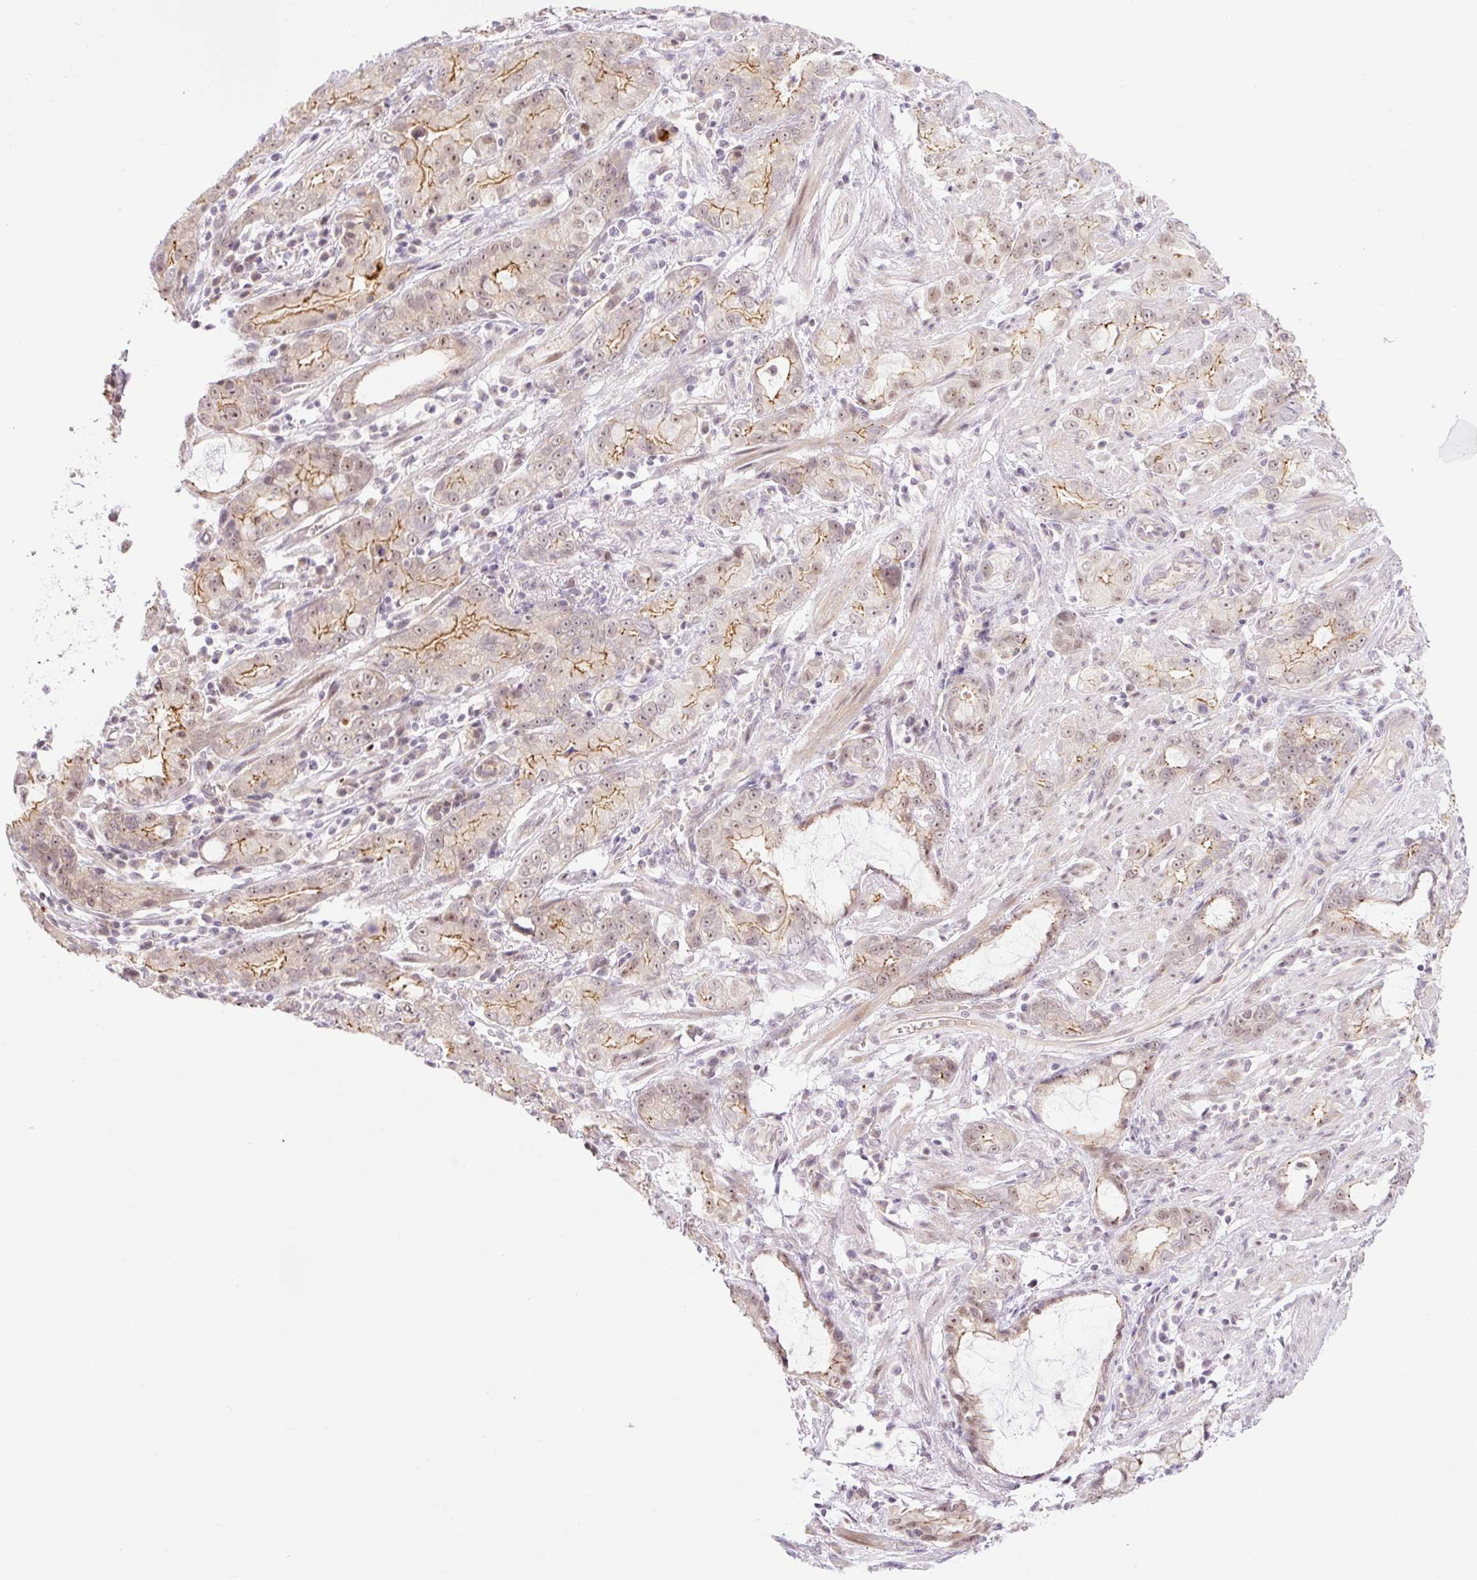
{"staining": {"intensity": "moderate", "quantity": "25%-75%", "location": "cytoplasmic/membranous,nuclear"}, "tissue": "stomach cancer", "cell_type": "Tumor cells", "image_type": "cancer", "snomed": [{"axis": "morphology", "description": "Adenocarcinoma, NOS"}, {"axis": "topography", "description": "Stomach"}], "caption": "Stomach cancer (adenocarcinoma) was stained to show a protein in brown. There is medium levels of moderate cytoplasmic/membranous and nuclear expression in about 25%-75% of tumor cells.", "gene": "ICE1", "patient": {"sex": "male", "age": 55}}